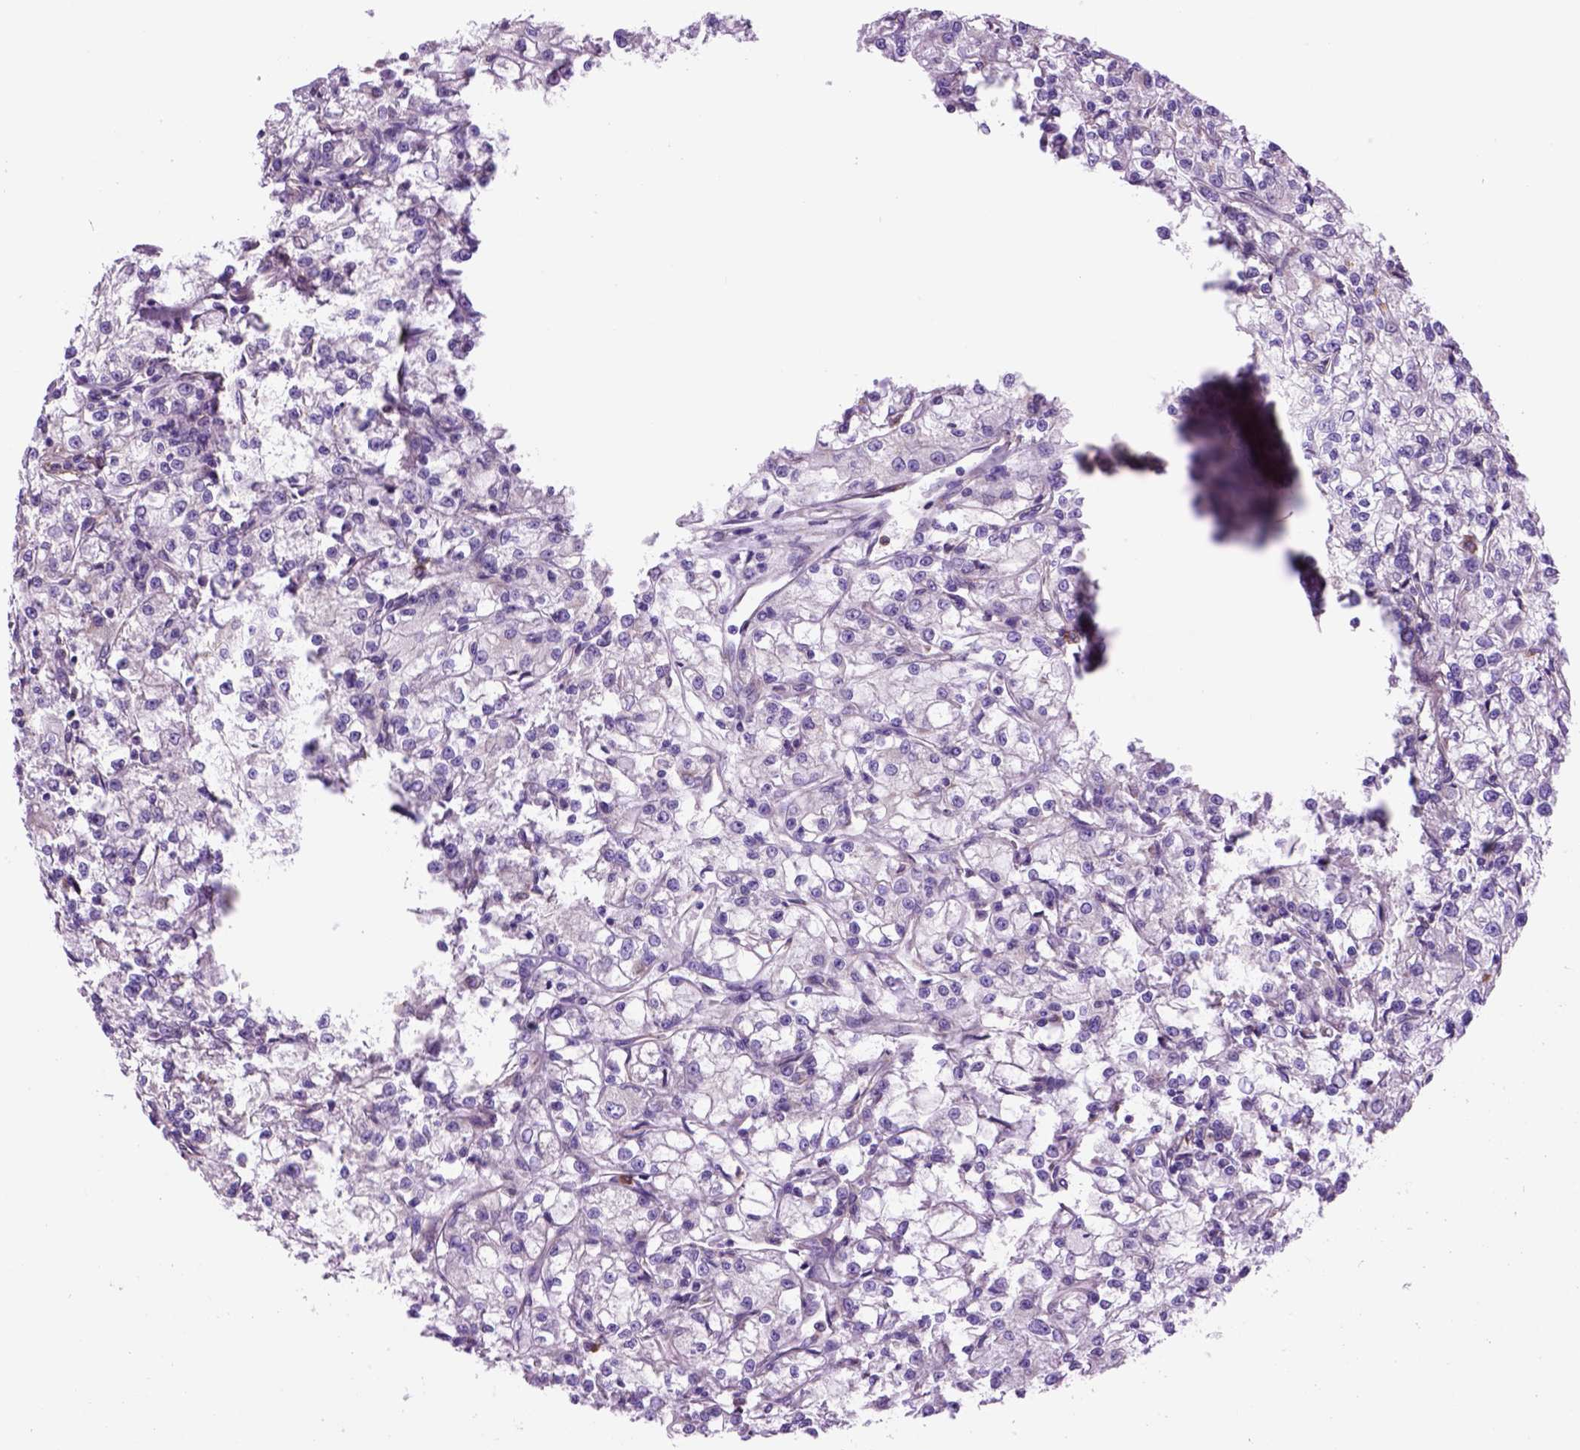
{"staining": {"intensity": "negative", "quantity": "none", "location": "none"}, "tissue": "renal cancer", "cell_type": "Tumor cells", "image_type": "cancer", "snomed": [{"axis": "morphology", "description": "Adenocarcinoma, NOS"}, {"axis": "topography", "description": "Kidney"}], "caption": "IHC image of renal cancer stained for a protein (brown), which demonstrates no staining in tumor cells.", "gene": "PIAS3", "patient": {"sex": "female", "age": 59}}